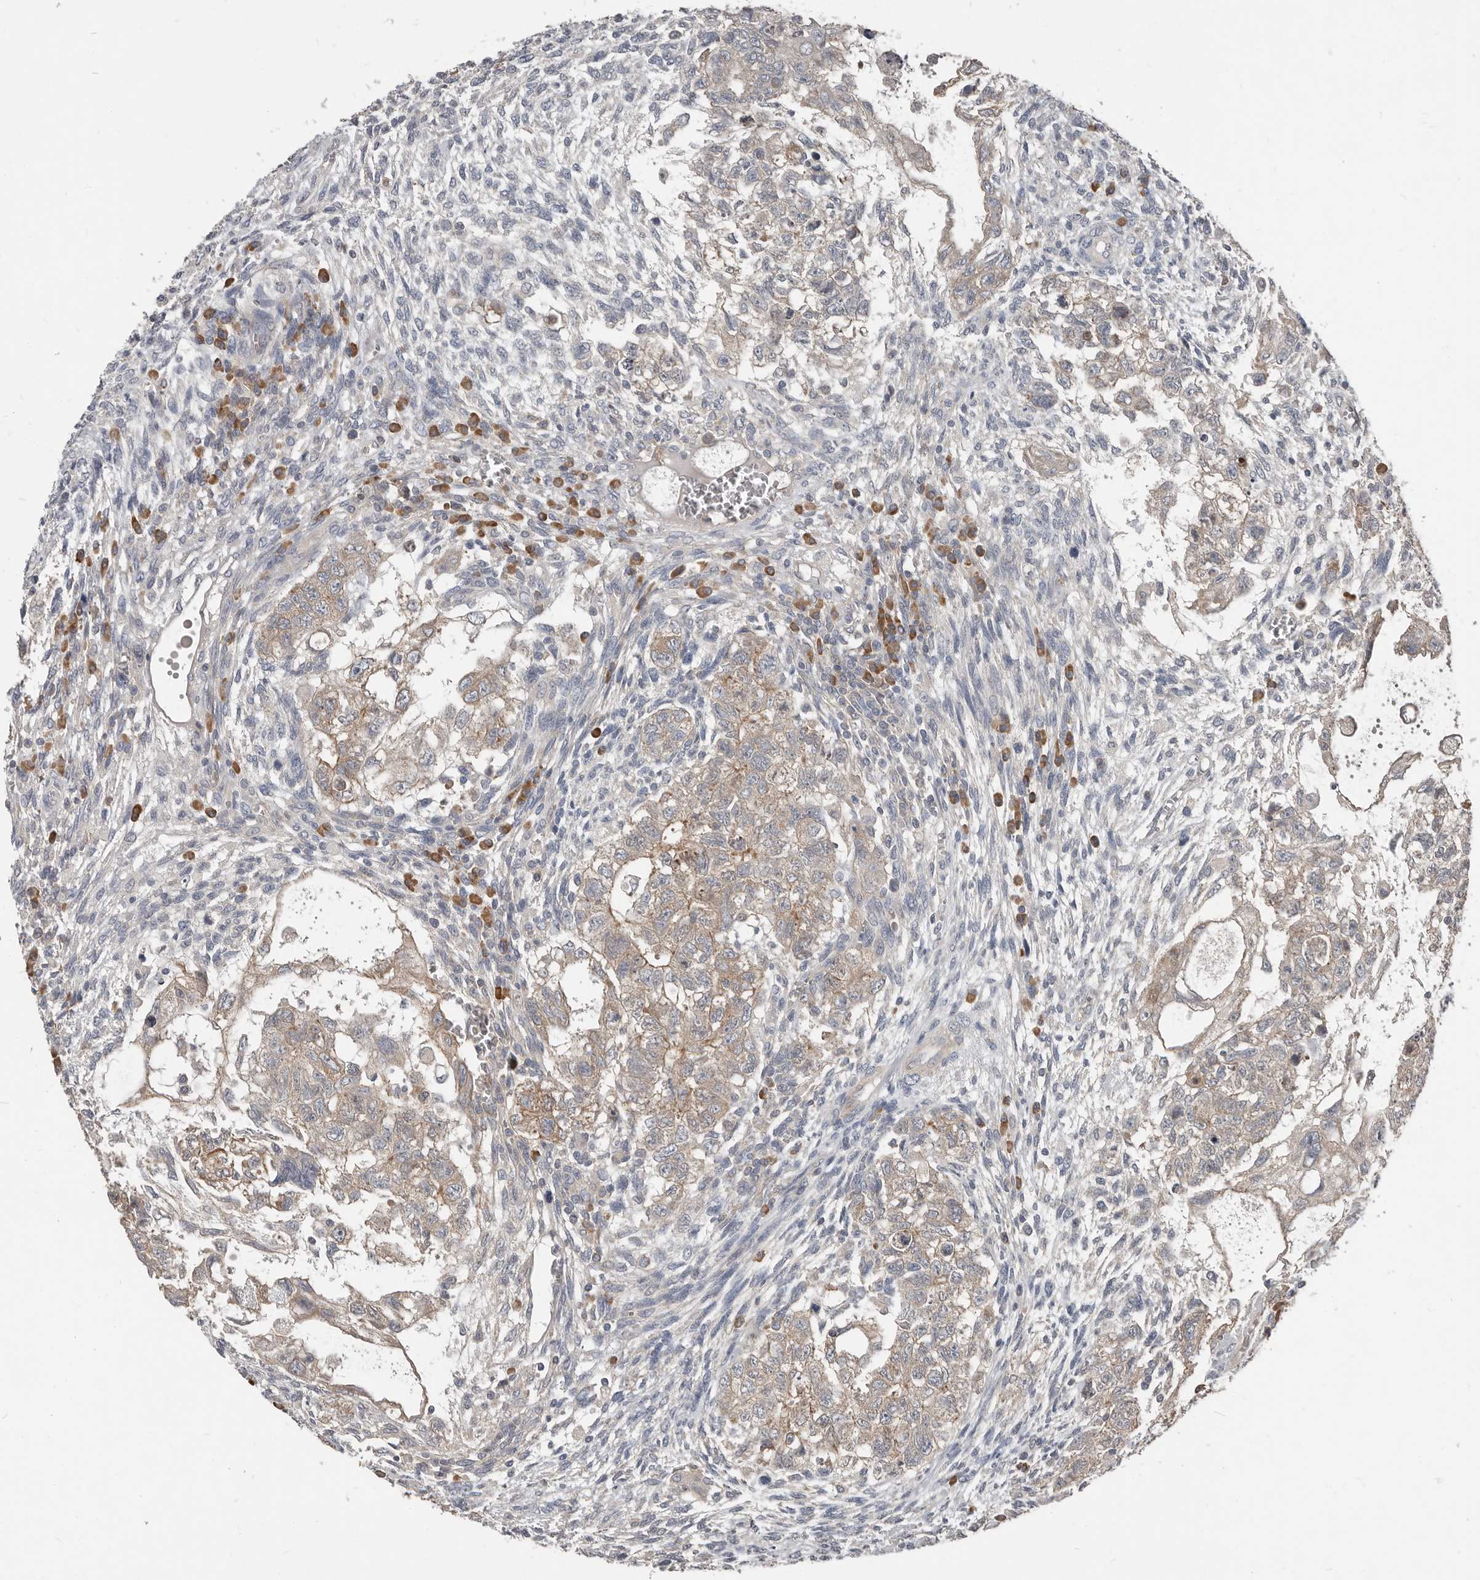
{"staining": {"intensity": "weak", "quantity": ">75%", "location": "cytoplasmic/membranous"}, "tissue": "testis cancer", "cell_type": "Tumor cells", "image_type": "cancer", "snomed": [{"axis": "morphology", "description": "Carcinoma, Embryonal, NOS"}, {"axis": "topography", "description": "Testis"}], "caption": "Immunohistochemical staining of testis embryonal carcinoma displays low levels of weak cytoplasmic/membranous positivity in approximately >75% of tumor cells.", "gene": "AKNAD1", "patient": {"sex": "male", "age": 37}}